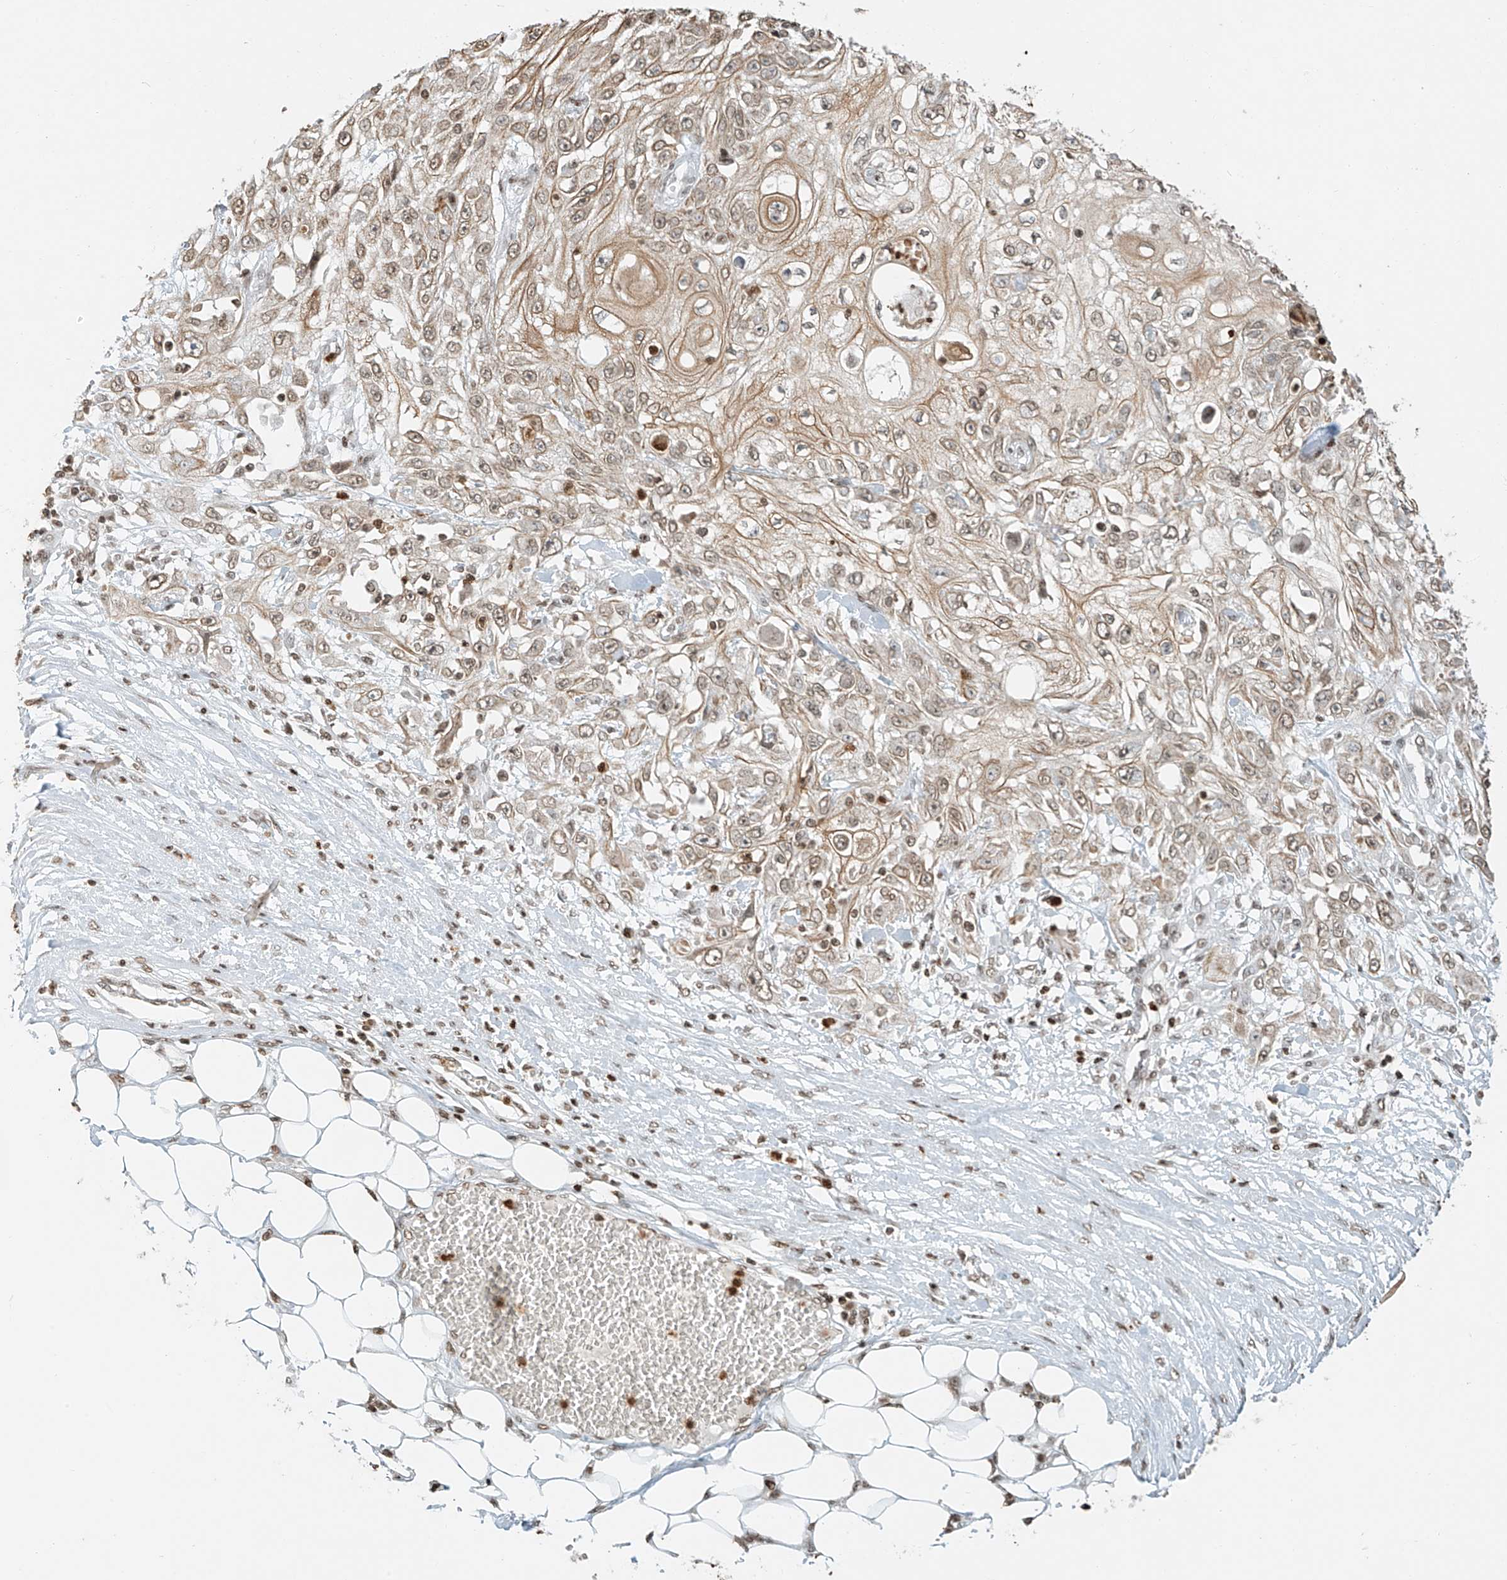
{"staining": {"intensity": "moderate", "quantity": ">75%", "location": "cytoplasmic/membranous,nuclear"}, "tissue": "skin cancer", "cell_type": "Tumor cells", "image_type": "cancer", "snomed": [{"axis": "morphology", "description": "Squamous cell carcinoma, NOS"}, {"axis": "morphology", "description": "Squamous cell carcinoma, metastatic, NOS"}, {"axis": "topography", "description": "Skin"}, {"axis": "topography", "description": "Lymph node"}], "caption": "An immunohistochemistry histopathology image of neoplastic tissue is shown. Protein staining in brown highlights moderate cytoplasmic/membranous and nuclear positivity in skin cancer within tumor cells.", "gene": "C17orf58", "patient": {"sex": "male", "age": 75}}